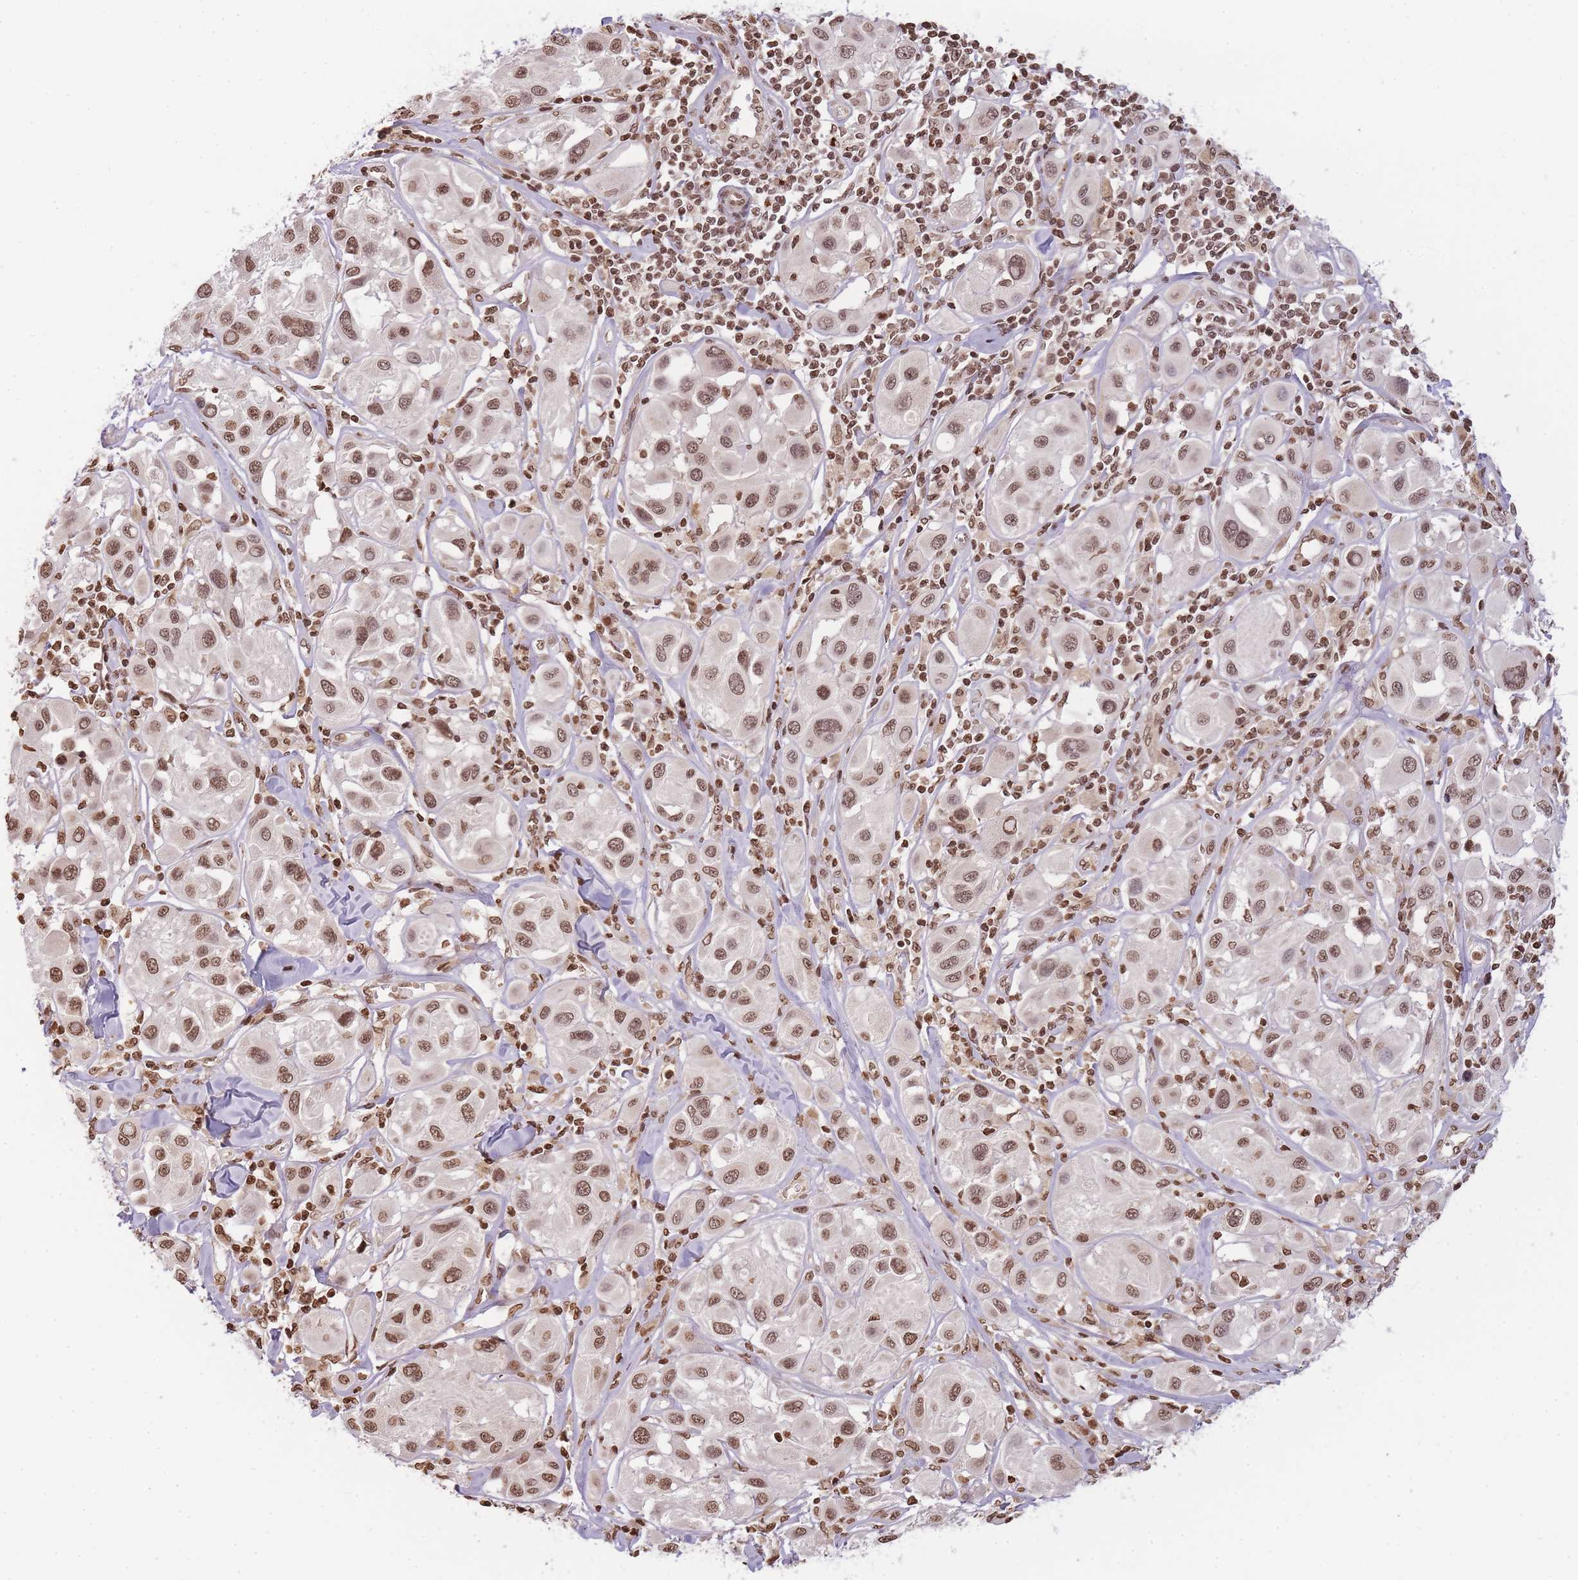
{"staining": {"intensity": "moderate", "quantity": ">75%", "location": "nuclear"}, "tissue": "melanoma", "cell_type": "Tumor cells", "image_type": "cancer", "snomed": [{"axis": "morphology", "description": "Malignant melanoma, Metastatic site"}, {"axis": "topography", "description": "Skin"}], "caption": "Protein staining reveals moderate nuclear expression in approximately >75% of tumor cells in melanoma.", "gene": "WWTR1", "patient": {"sex": "male", "age": 41}}